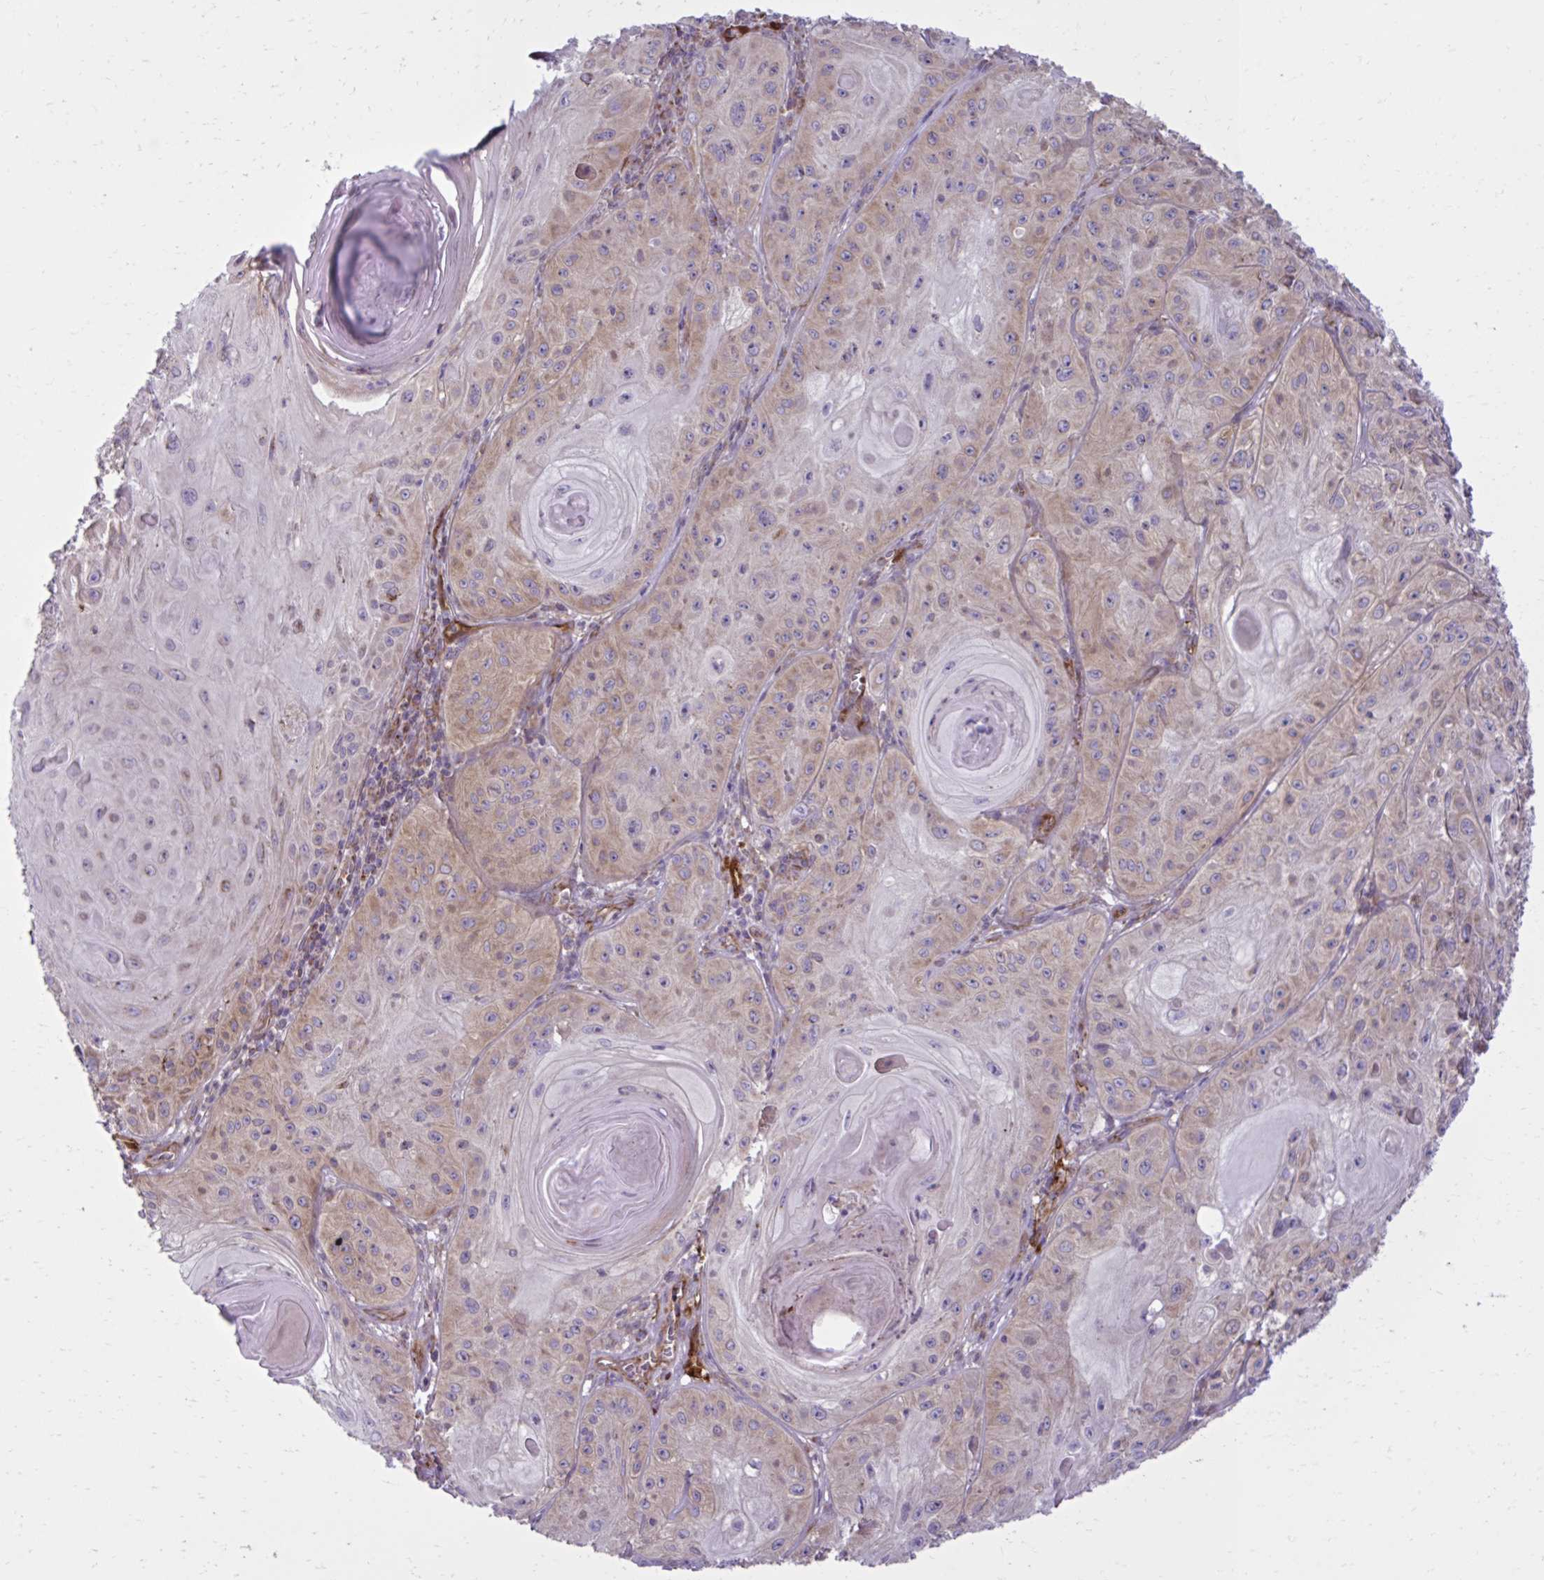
{"staining": {"intensity": "weak", "quantity": ">75%", "location": "cytoplasmic/membranous"}, "tissue": "skin cancer", "cell_type": "Tumor cells", "image_type": "cancer", "snomed": [{"axis": "morphology", "description": "Squamous cell carcinoma, NOS"}, {"axis": "topography", "description": "Skin"}], "caption": "A micrograph showing weak cytoplasmic/membranous staining in about >75% of tumor cells in squamous cell carcinoma (skin), as visualized by brown immunohistochemical staining.", "gene": "LIMS1", "patient": {"sex": "male", "age": 85}}